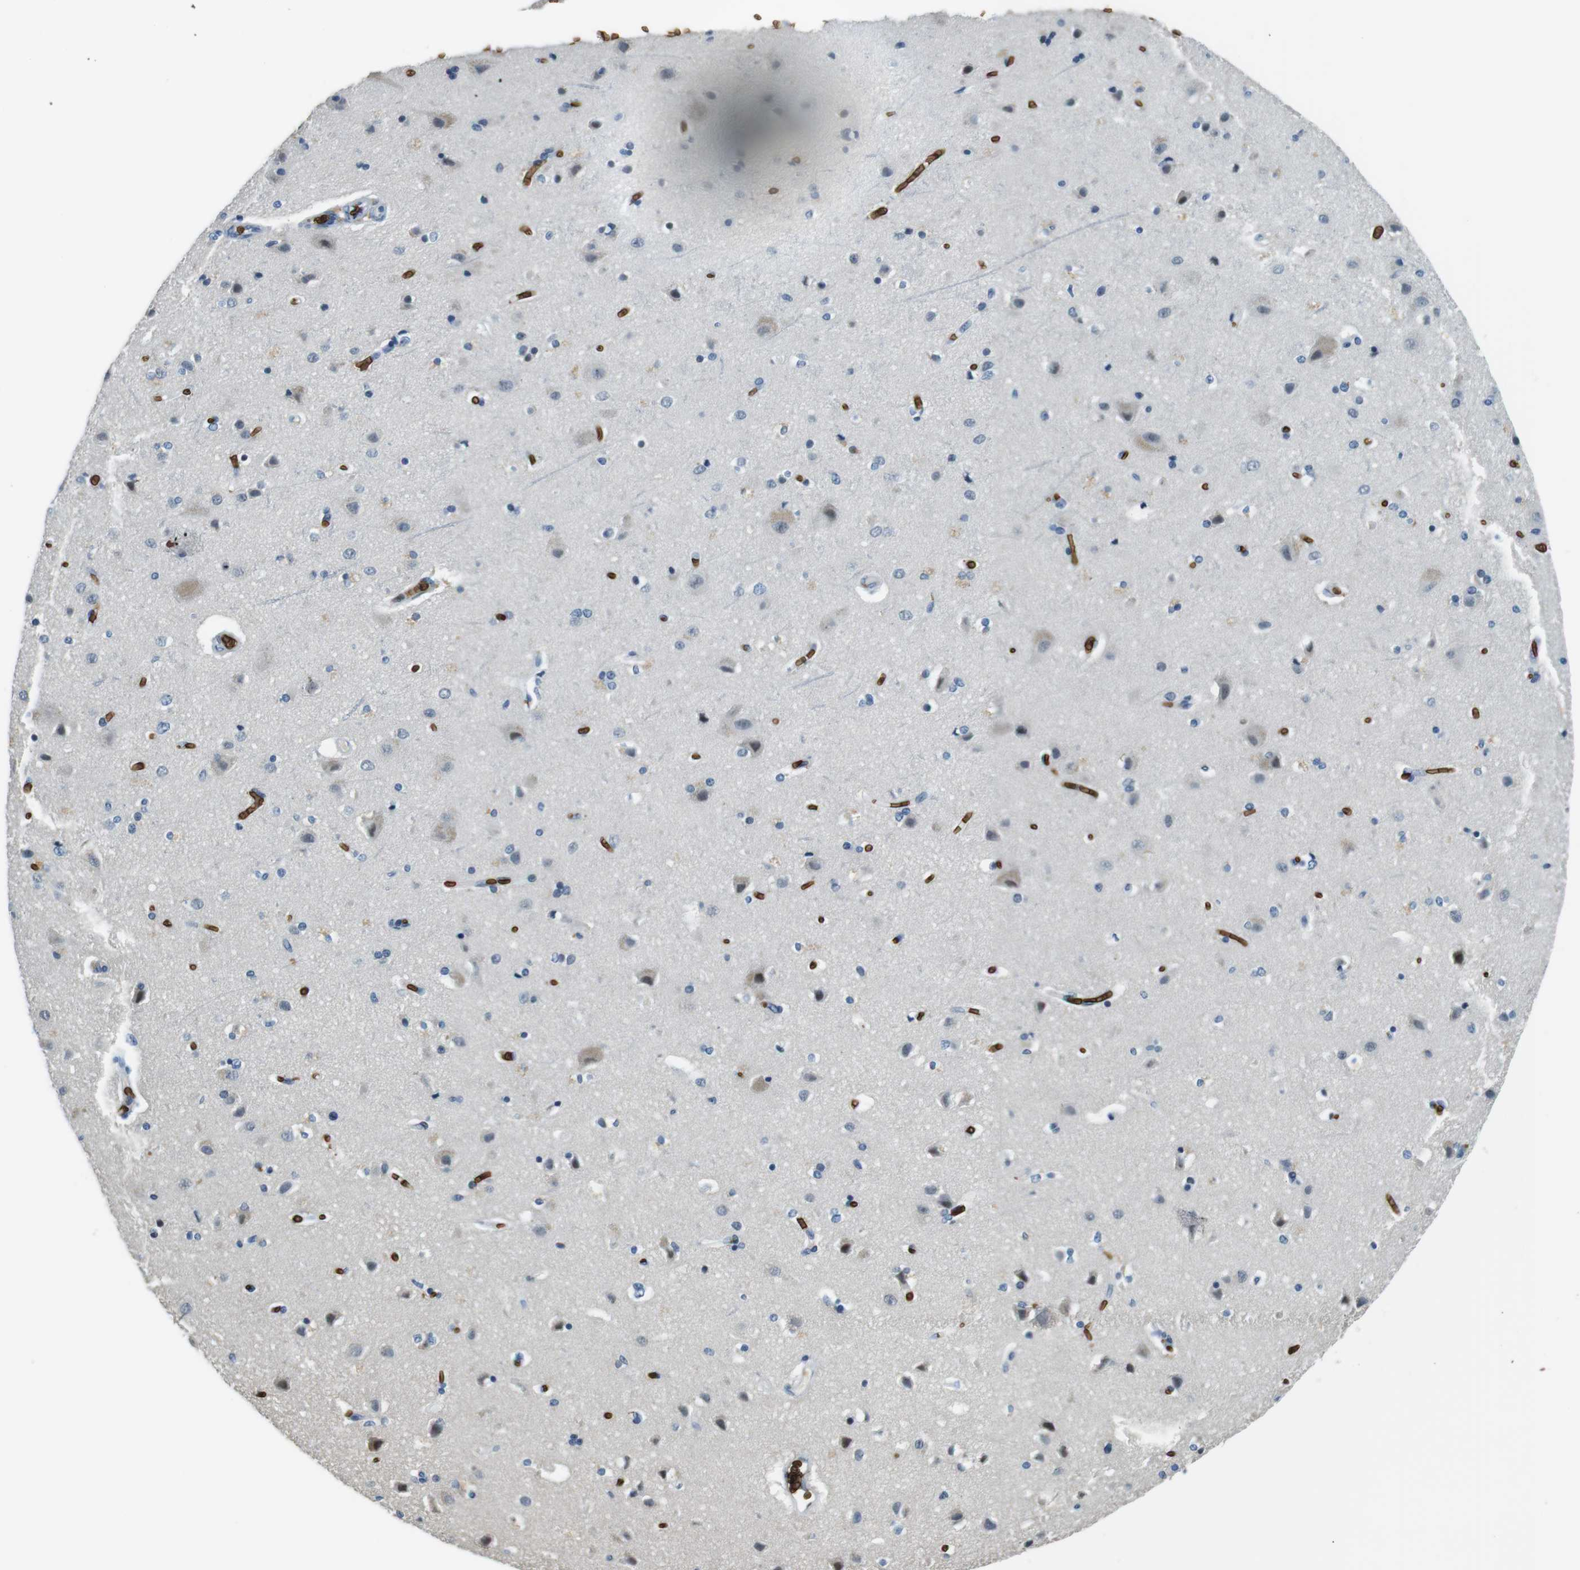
{"staining": {"intensity": "negative", "quantity": "none", "location": "none"}, "tissue": "cerebral cortex", "cell_type": "Endothelial cells", "image_type": "normal", "snomed": [{"axis": "morphology", "description": "Normal tissue, NOS"}, {"axis": "topography", "description": "Cerebral cortex"}], "caption": "This is an immunohistochemistry image of benign cerebral cortex. There is no expression in endothelial cells.", "gene": "SLC4A1", "patient": {"sex": "female", "age": 54}}